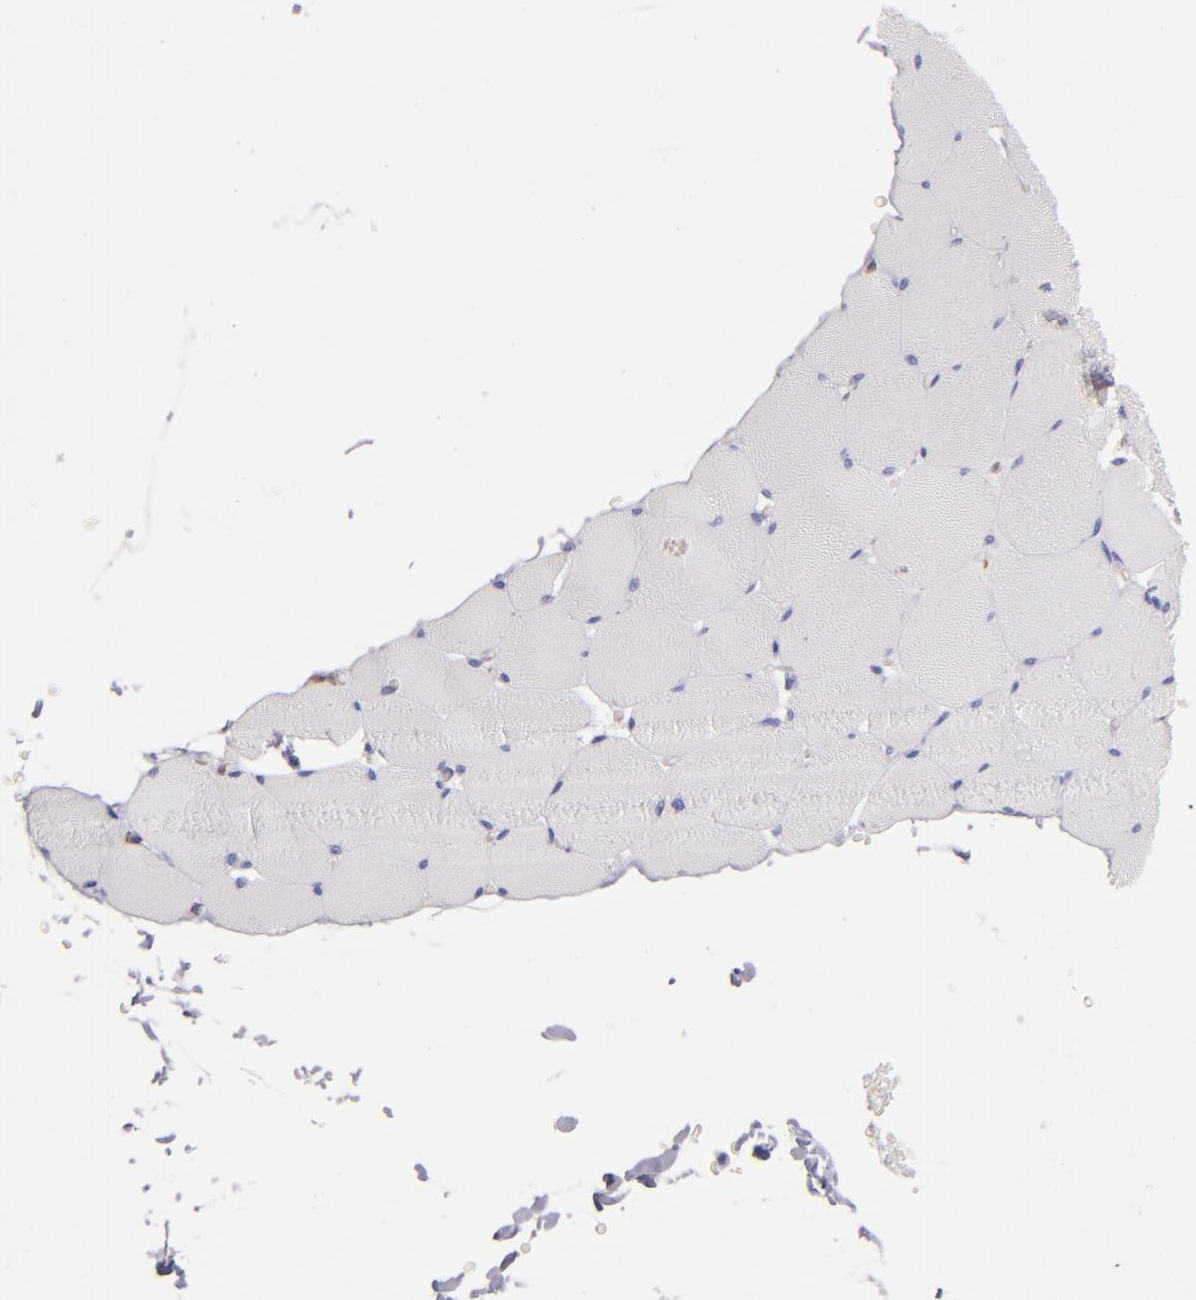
{"staining": {"intensity": "negative", "quantity": "none", "location": "none"}, "tissue": "skeletal muscle", "cell_type": "Myocytes", "image_type": "normal", "snomed": [{"axis": "morphology", "description": "Normal tissue, NOS"}, {"axis": "topography", "description": "Skeletal muscle"}], "caption": "A micrograph of human skeletal muscle is negative for staining in myocytes. (DAB (3,3'-diaminobenzidine) immunohistochemistry visualized using brightfield microscopy, high magnification).", "gene": "CD74", "patient": {"sex": "male", "age": 62}}